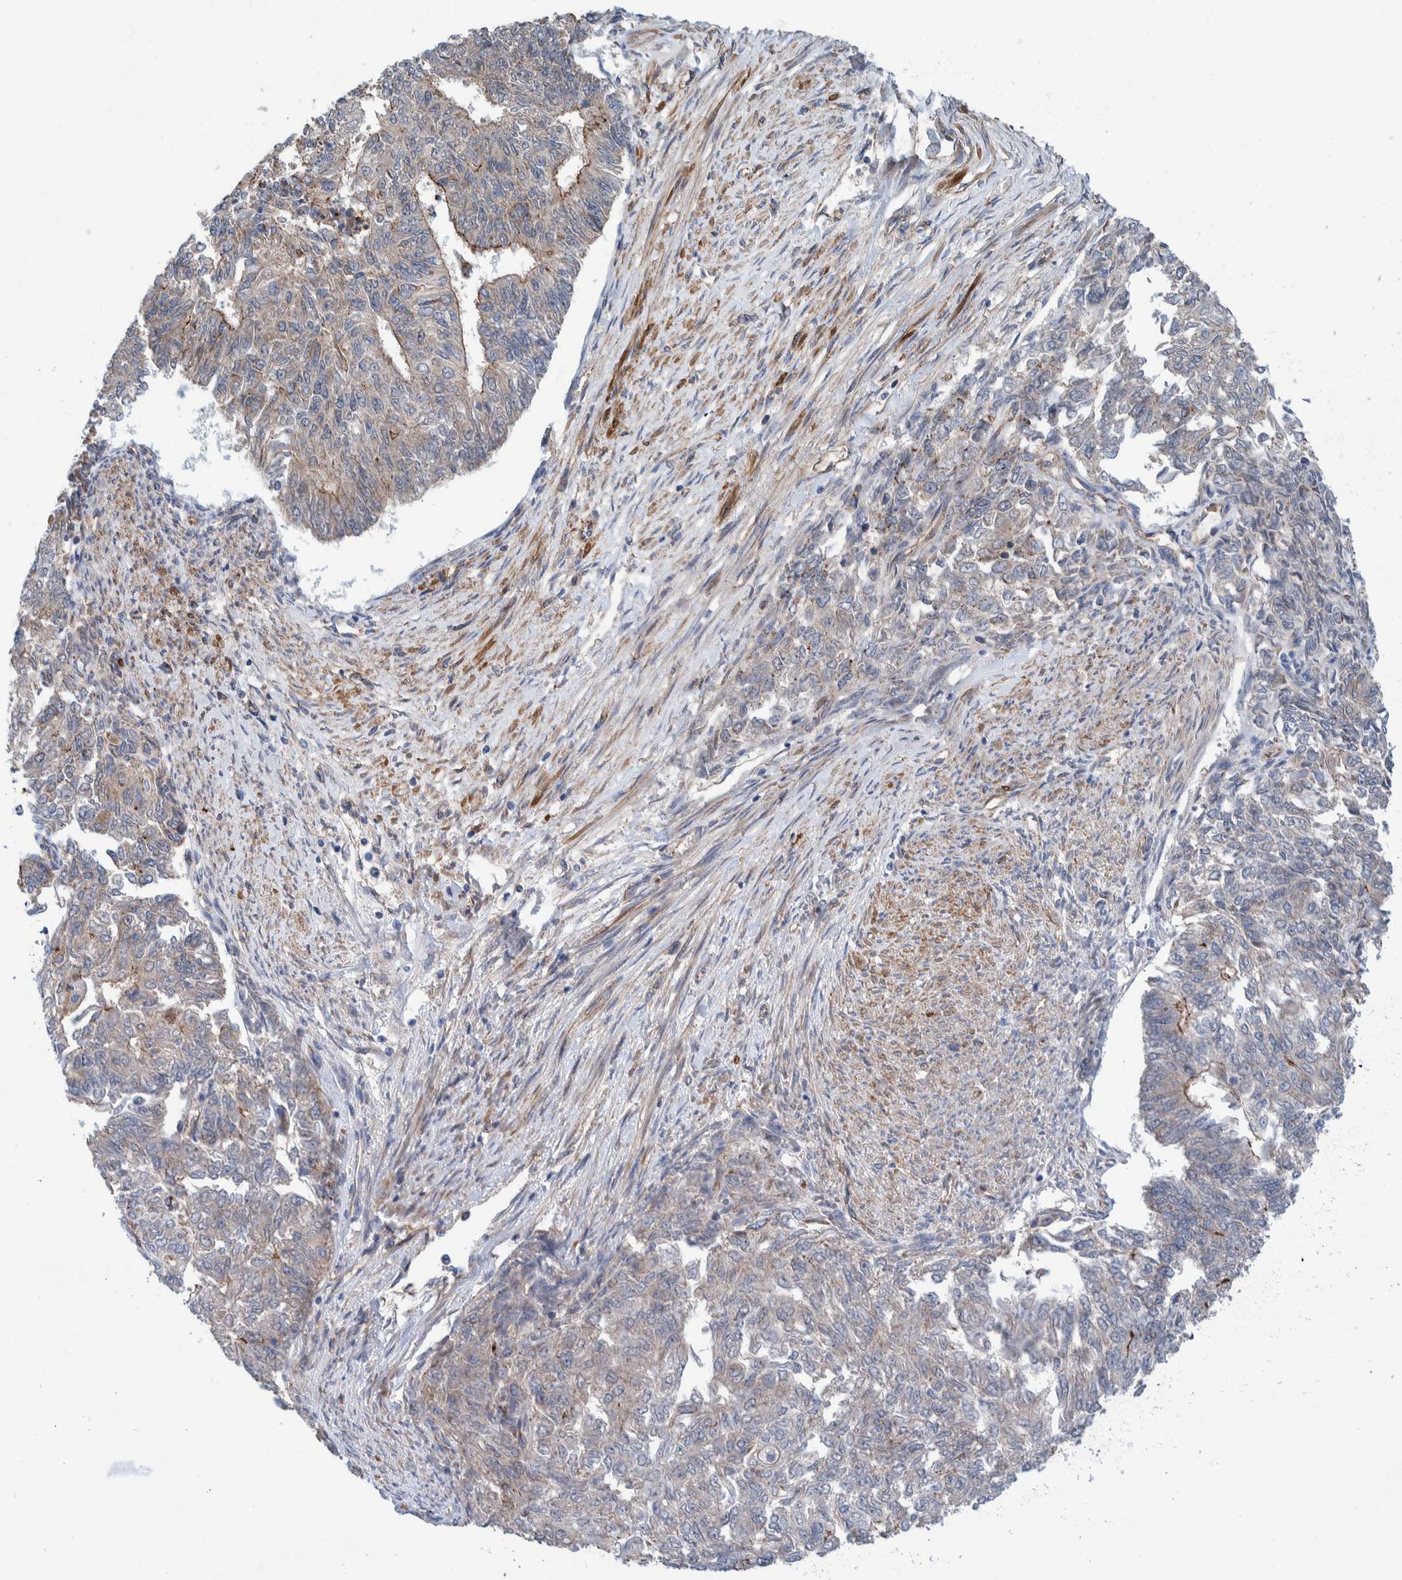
{"staining": {"intensity": "negative", "quantity": "none", "location": "none"}, "tissue": "endometrial cancer", "cell_type": "Tumor cells", "image_type": "cancer", "snomed": [{"axis": "morphology", "description": "Adenocarcinoma, NOS"}, {"axis": "topography", "description": "Endometrium"}], "caption": "Immunohistochemistry photomicrograph of neoplastic tissue: human endometrial cancer stained with DAB demonstrates no significant protein positivity in tumor cells.", "gene": "SLC25A10", "patient": {"sex": "female", "age": 32}}